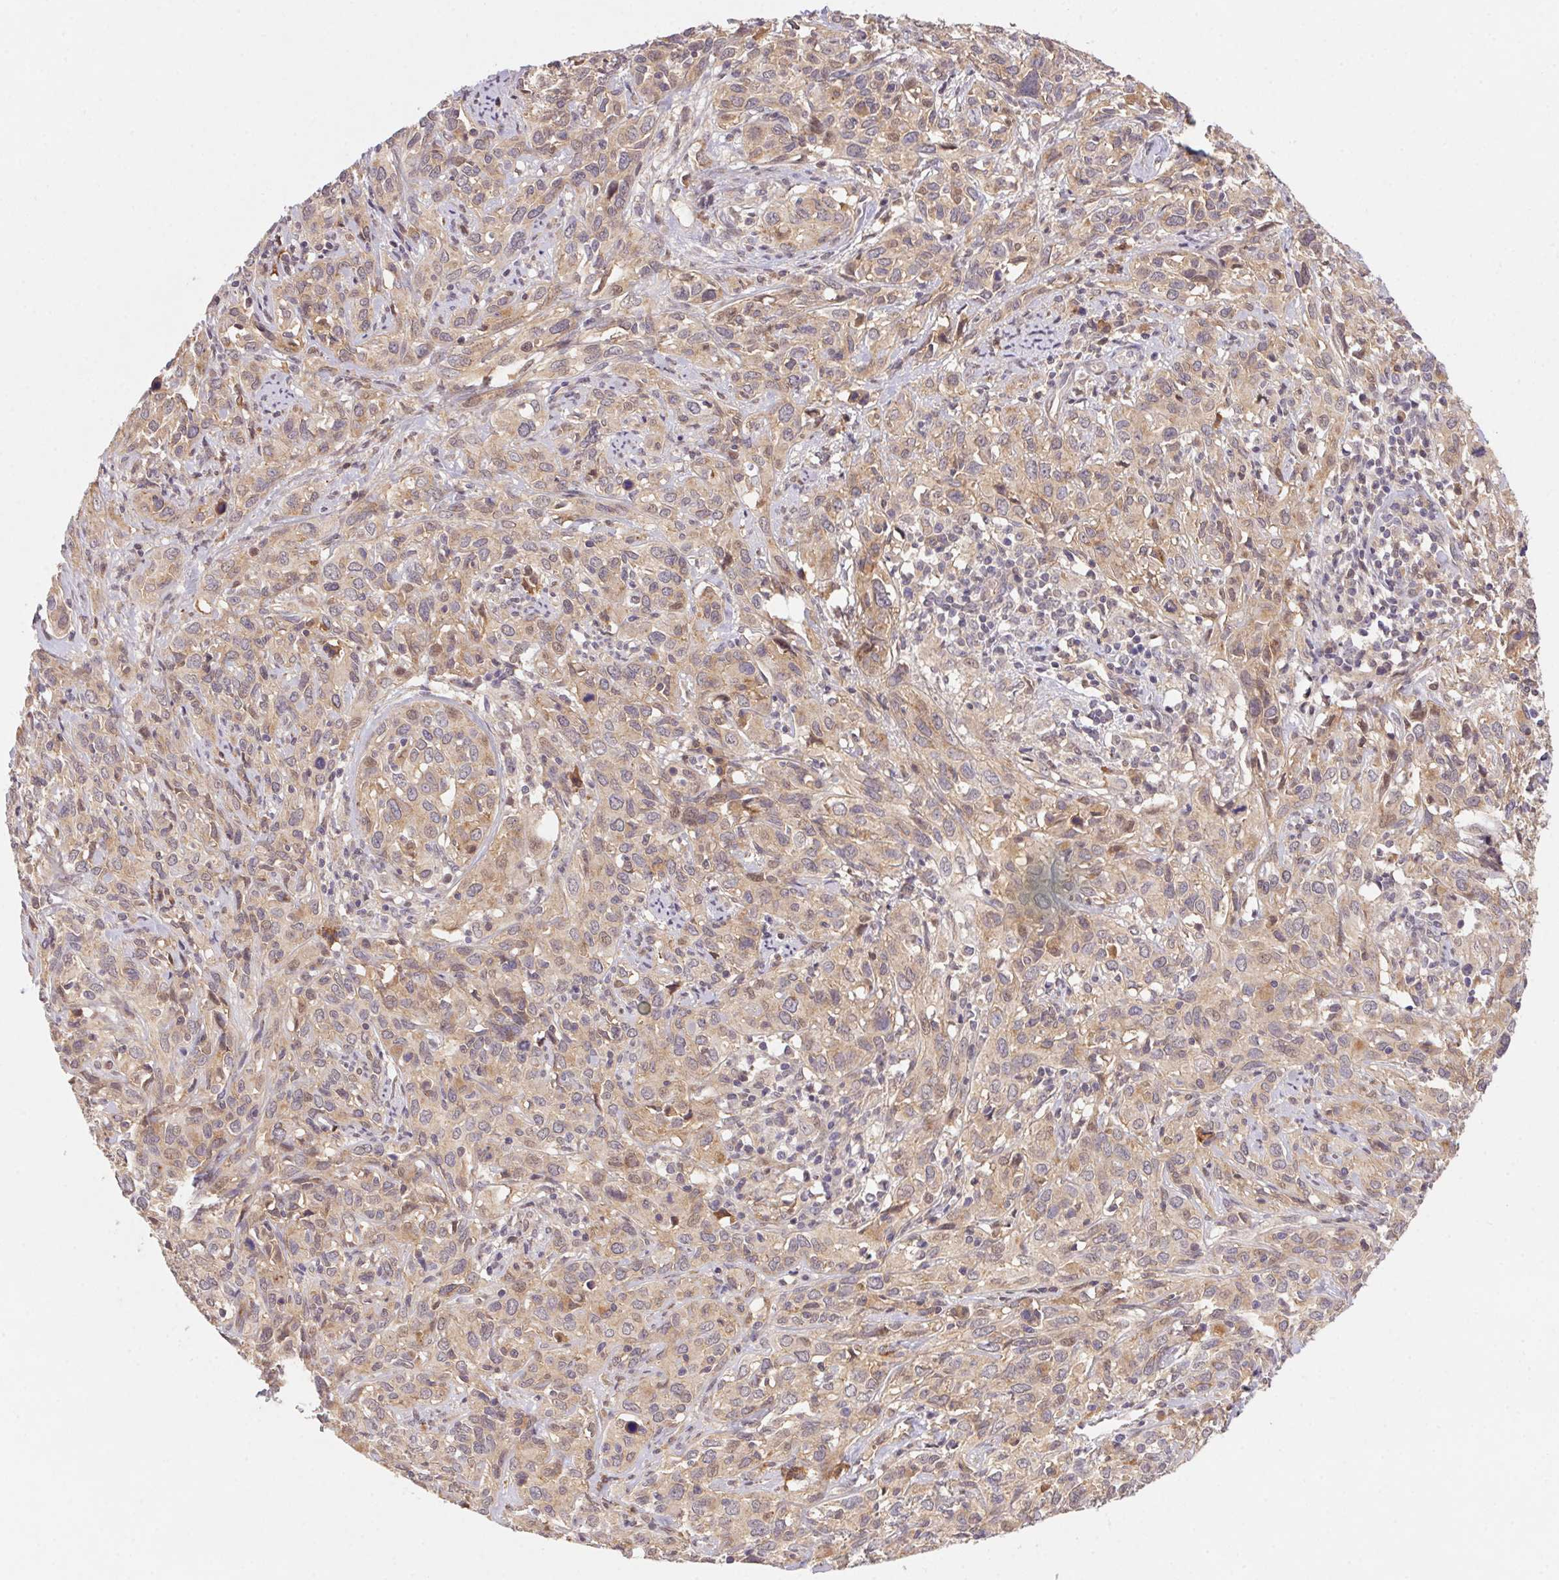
{"staining": {"intensity": "weak", "quantity": "25%-75%", "location": "cytoplasmic/membranous"}, "tissue": "cervical cancer", "cell_type": "Tumor cells", "image_type": "cancer", "snomed": [{"axis": "morphology", "description": "Normal tissue, NOS"}, {"axis": "morphology", "description": "Squamous cell carcinoma, NOS"}, {"axis": "topography", "description": "Cervix"}], "caption": "A brown stain shows weak cytoplasmic/membranous expression of a protein in cervical cancer tumor cells.", "gene": "SLC52A2", "patient": {"sex": "female", "age": 51}}